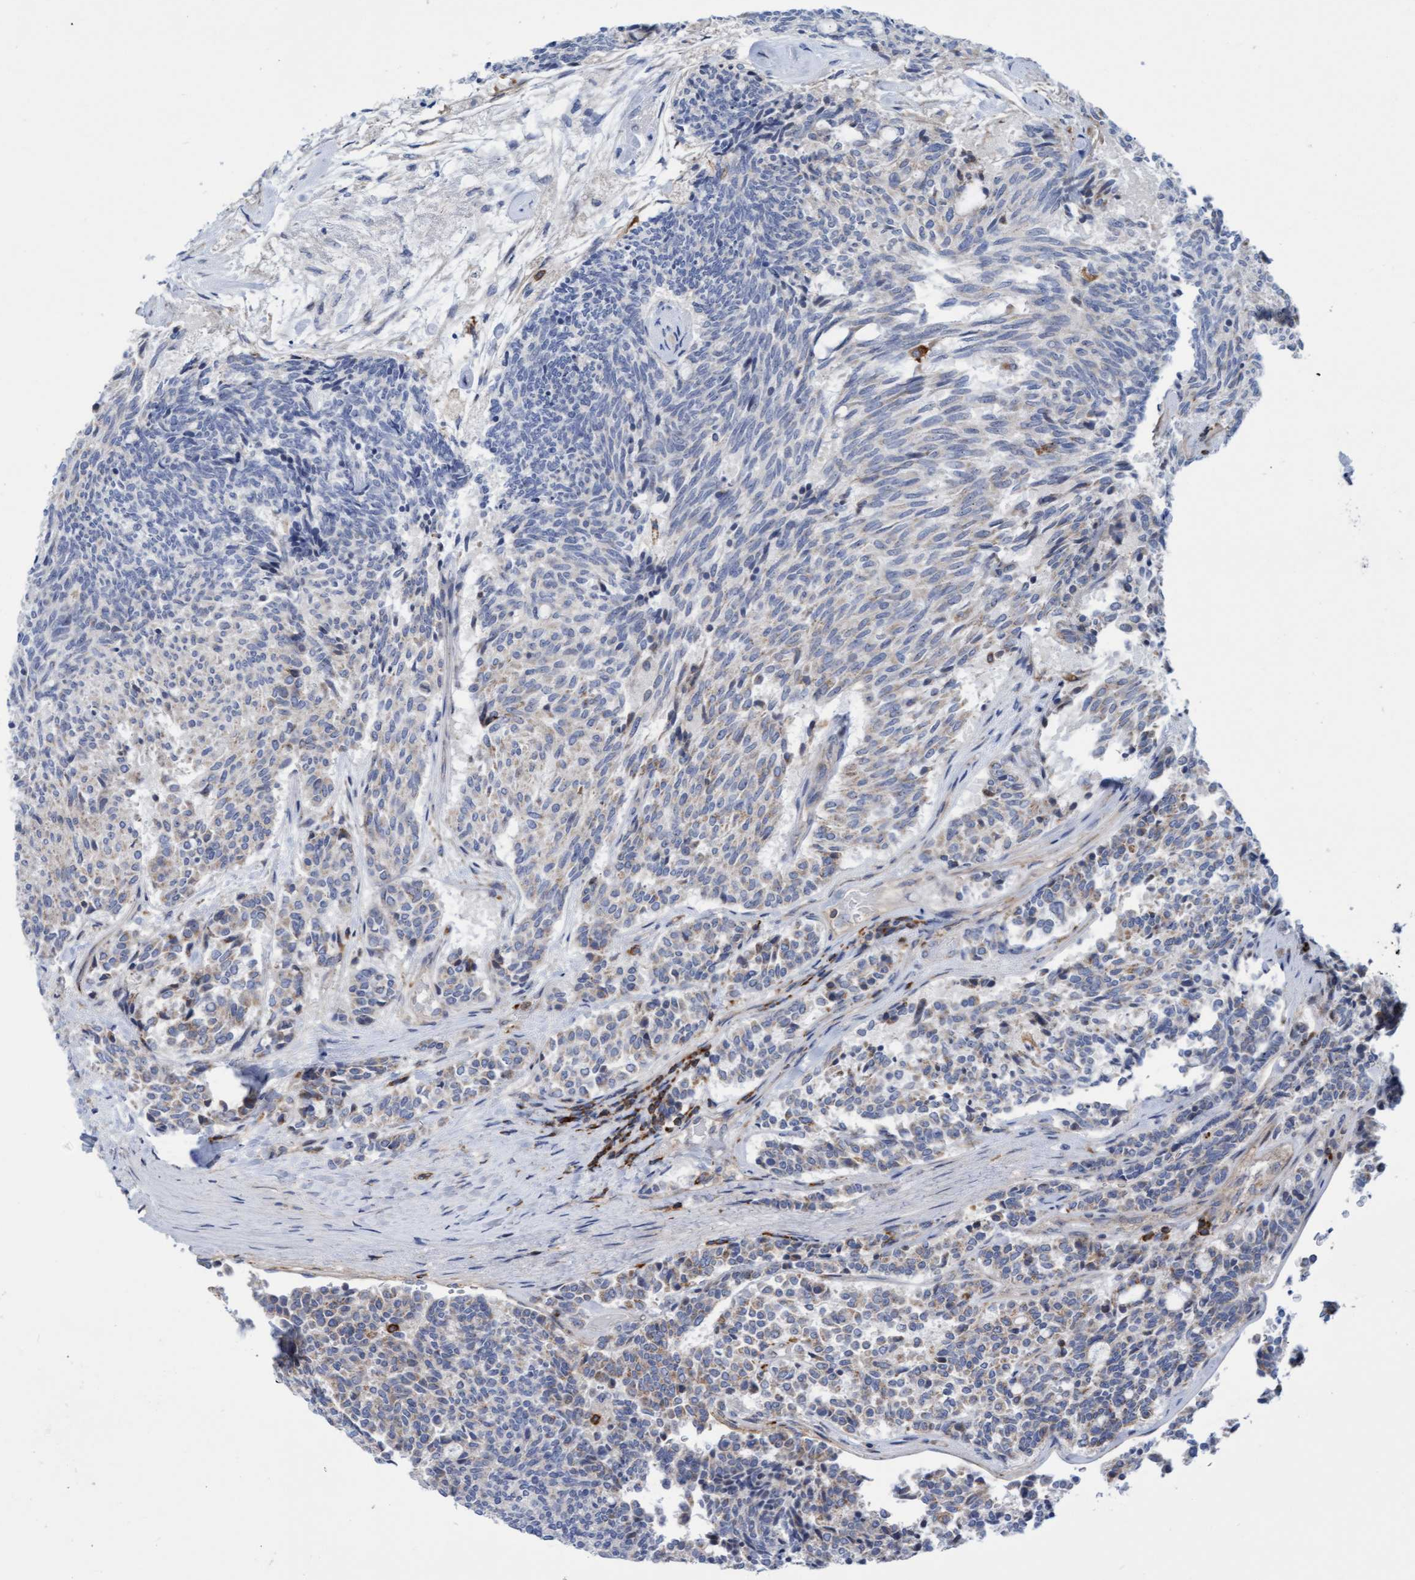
{"staining": {"intensity": "negative", "quantity": "none", "location": "none"}, "tissue": "carcinoid", "cell_type": "Tumor cells", "image_type": "cancer", "snomed": [{"axis": "morphology", "description": "Carcinoid, malignant, NOS"}, {"axis": "topography", "description": "Pancreas"}], "caption": "Carcinoid was stained to show a protein in brown. There is no significant positivity in tumor cells. (Brightfield microscopy of DAB IHC at high magnification).", "gene": "FNBP1", "patient": {"sex": "female", "age": 54}}